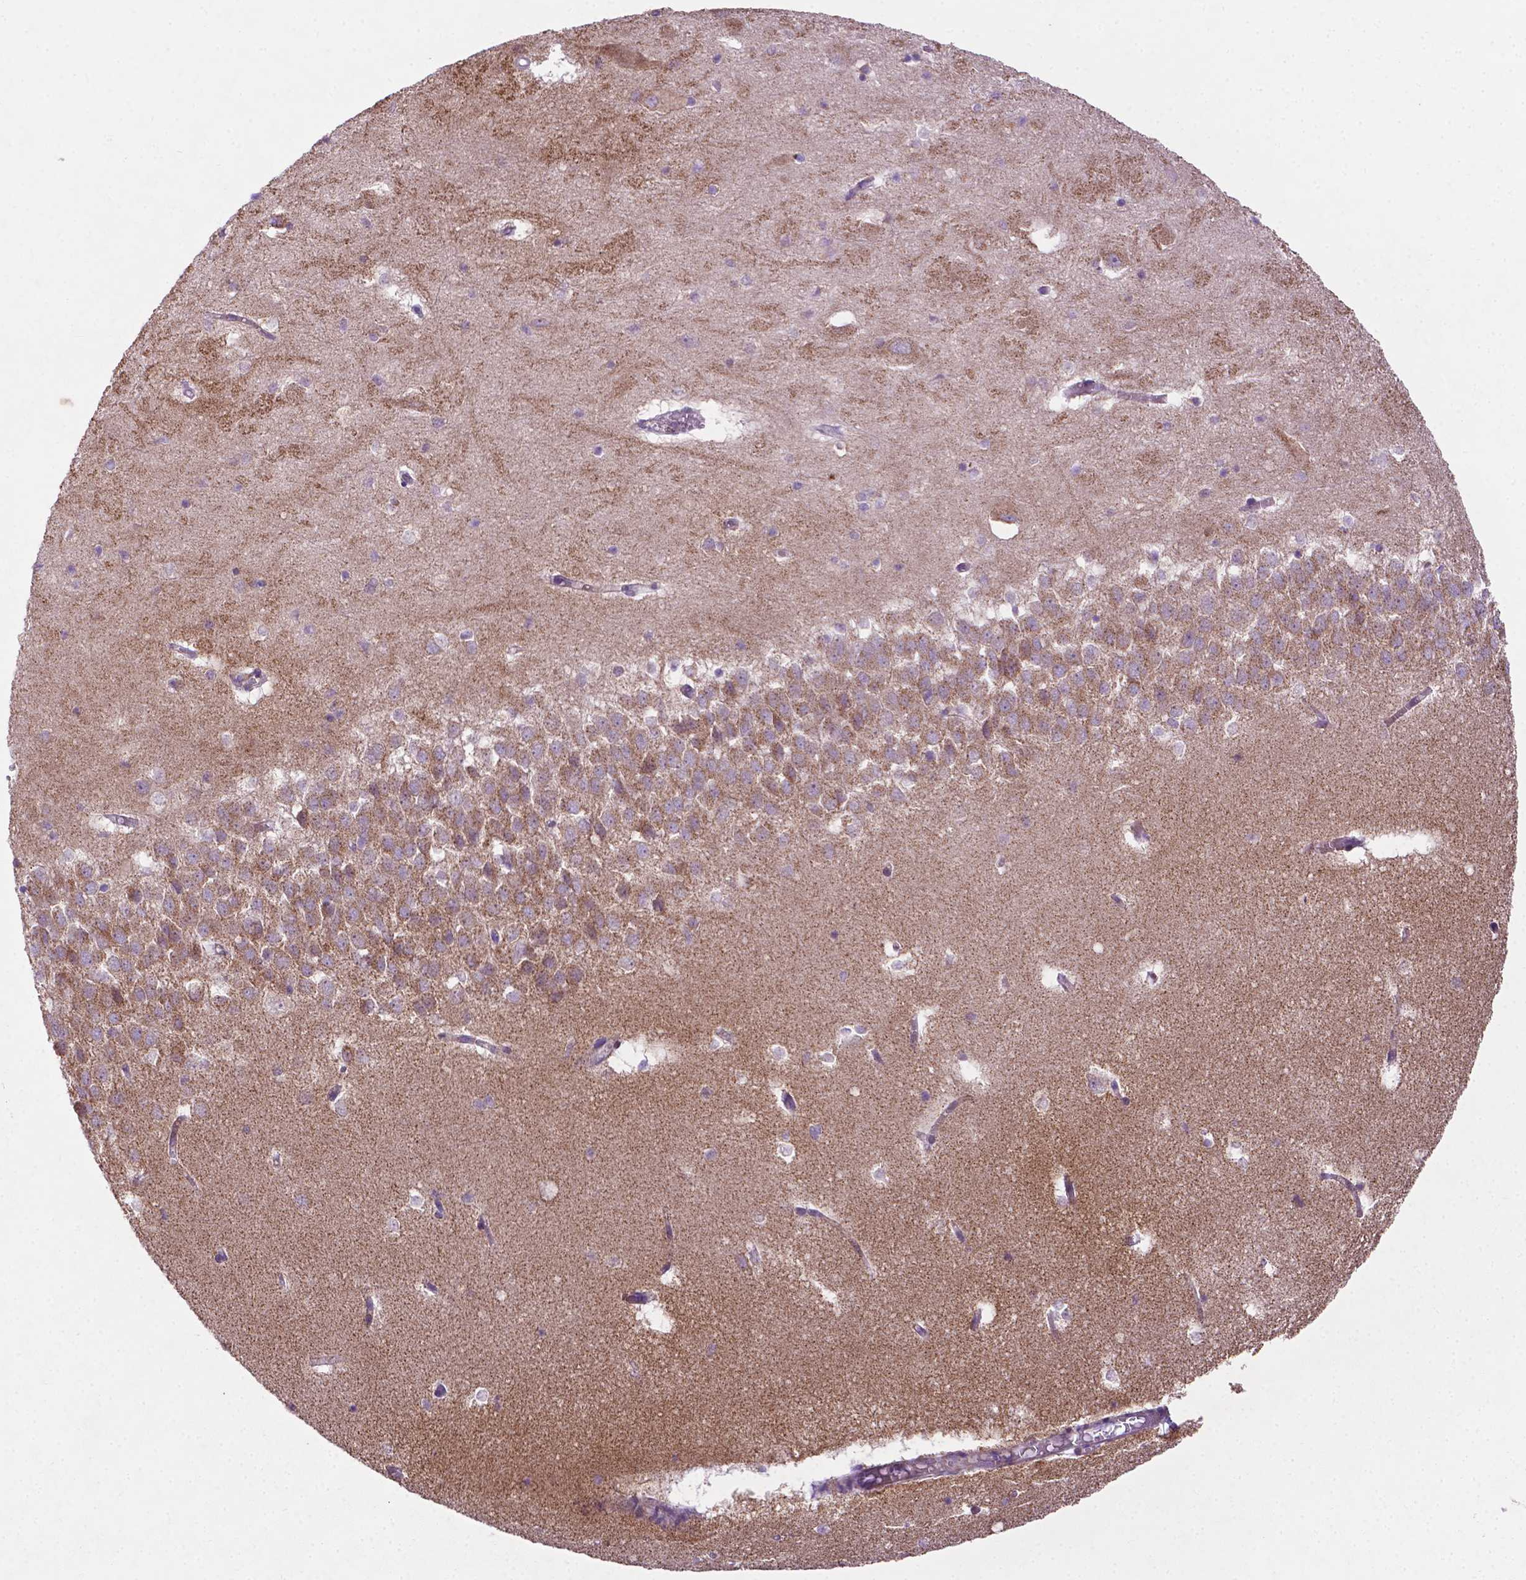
{"staining": {"intensity": "moderate", "quantity": ">75%", "location": "cytoplasmic/membranous"}, "tissue": "hippocampus", "cell_type": "Glial cells", "image_type": "normal", "snomed": [{"axis": "morphology", "description": "Normal tissue, NOS"}, {"axis": "topography", "description": "Hippocampus"}], "caption": "Glial cells display moderate cytoplasmic/membranous expression in about >75% of cells in unremarkable hippocampus.", "gene": "ILVBL", "patient": {"sex": "male", "age": 58}}